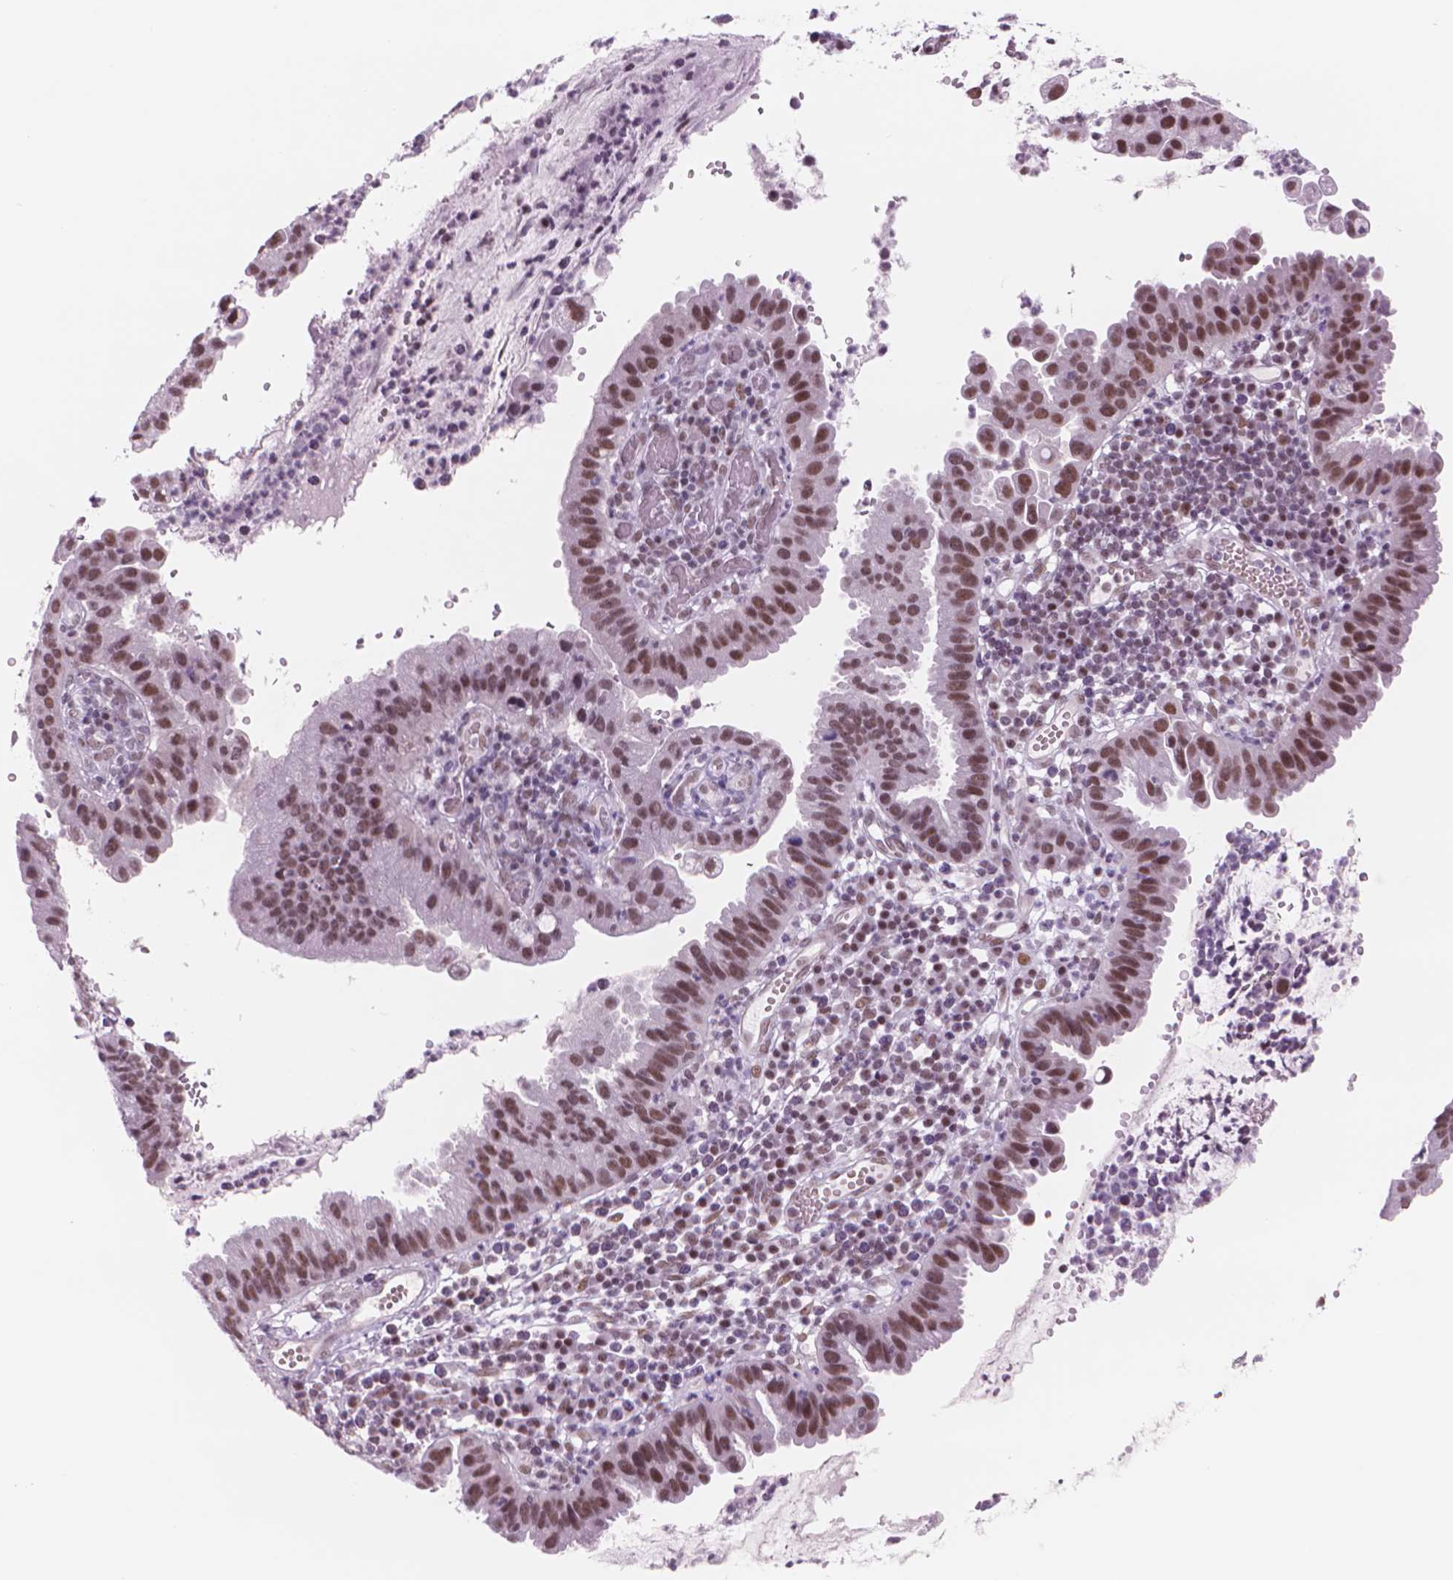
{"staining": {"intensity": "moderate", "quantity": ">75%", "location": "nuclear"}, "tissue": "cervical cancer", "cell_type": "Tumor cells", "image_type": "cancer", "snomed": [{"axis": "morphology", "description": "Adenocarcinoma, NOS"}, {"axis": "topography", "description": "Cervix"}], "caption": "Immunohistochemical staining of human adenocarcinoma (cervical) exhibits medium levels of moderate nuclear expression in about >75% of tumor cells.", "gene": "POLR3D", "patient": {"sex": "female", "age": 34}}